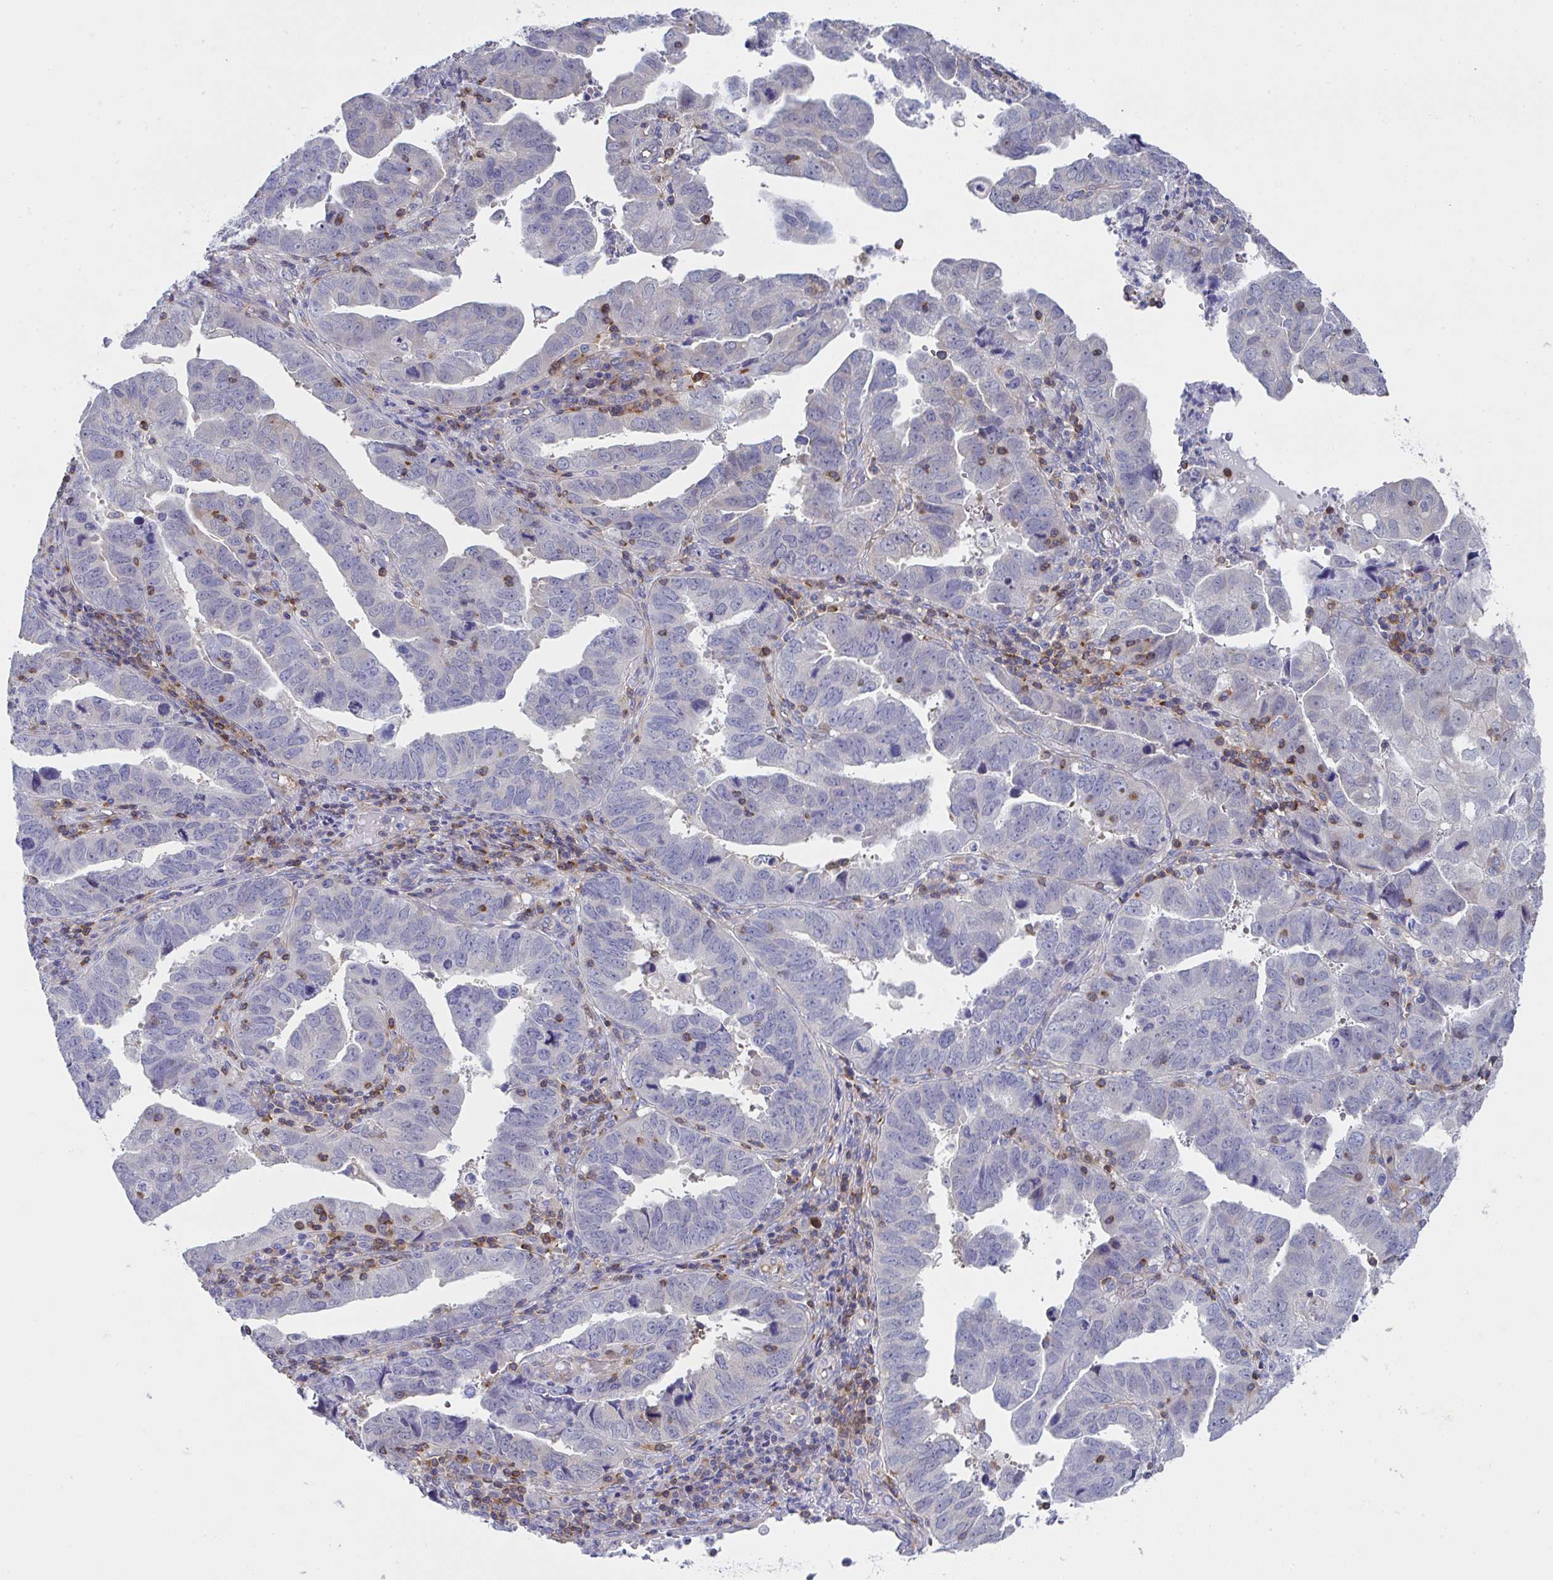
{"staining": {"intensity": "negative", "quantity": "none", "location": "none"}, "tissue": "endometrial cancer", "cell_type": "Tumor cells", "image_type": "cancer", "snomed": [{"axis": "morphology", "description": "Adenocarcinoma, NOS"}, {"axis": "topography", "description": "Uterus"}], "caption": "A histopathology image of human endometrial adenocarcinoma is negative for staining in tumor cells. (Brightfield microscopy of DAB IHC at high magnification).", "gene": "WNK1", "patient": {"sex": "female", "age": 62}}